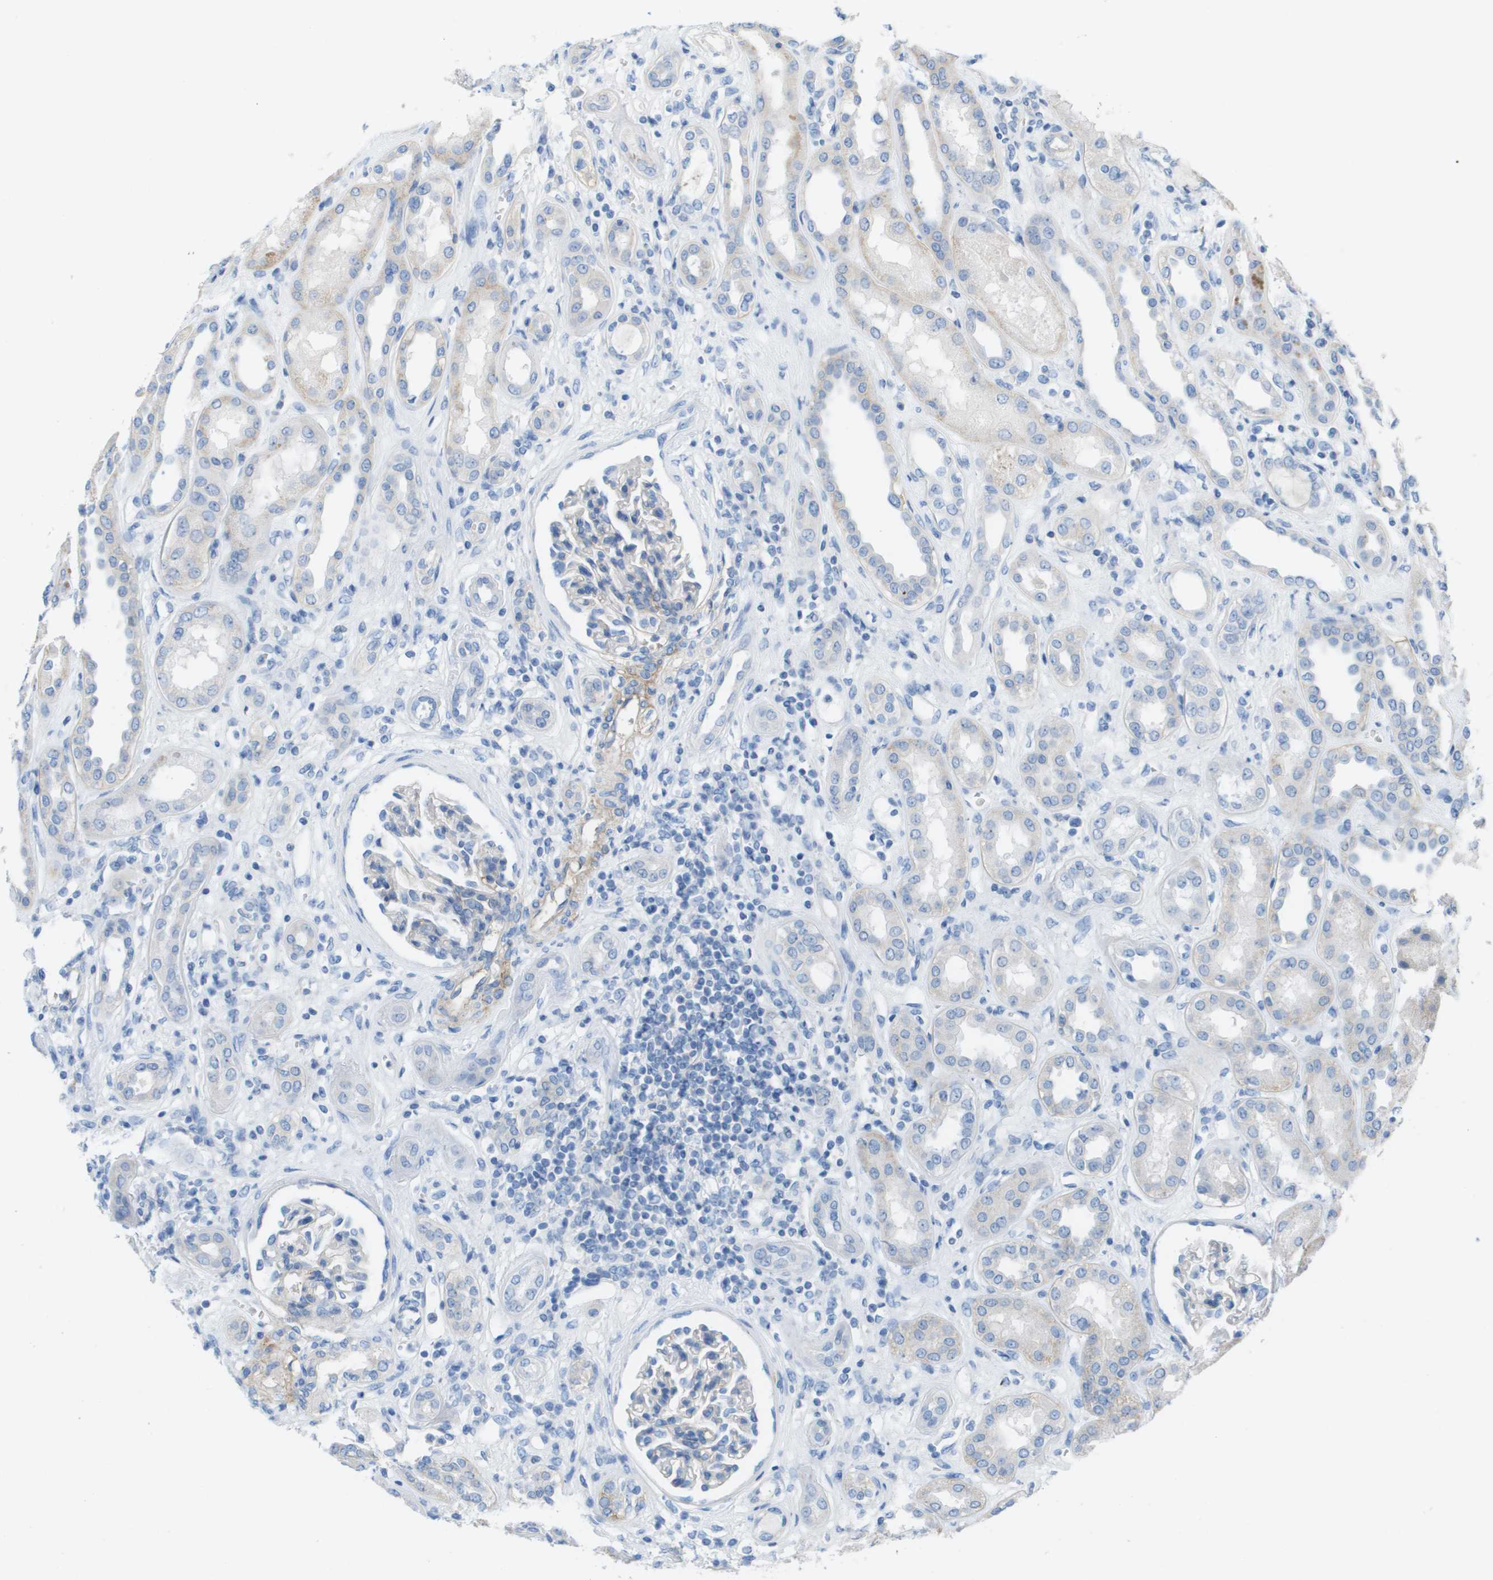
{"staining": {"intensity": "negative", "quantity": "none", "location": "none"}, "tissue": "kidney", "cell_type": "Cells in glomeruli", "image_type": "normal", "snomed": [{"axis": "morphology", "description": "Normal tissue, NOS"}, {"axis": "topography", "description": "Kidney"}], "caption": "High power microscopy photomicrograph of an immunohistochemistry micrograph of normal kidney, revealing no significant expression in cells in glomeruli.", "gene": "CD46", "patient": {"sex": "male", "age": 59}}